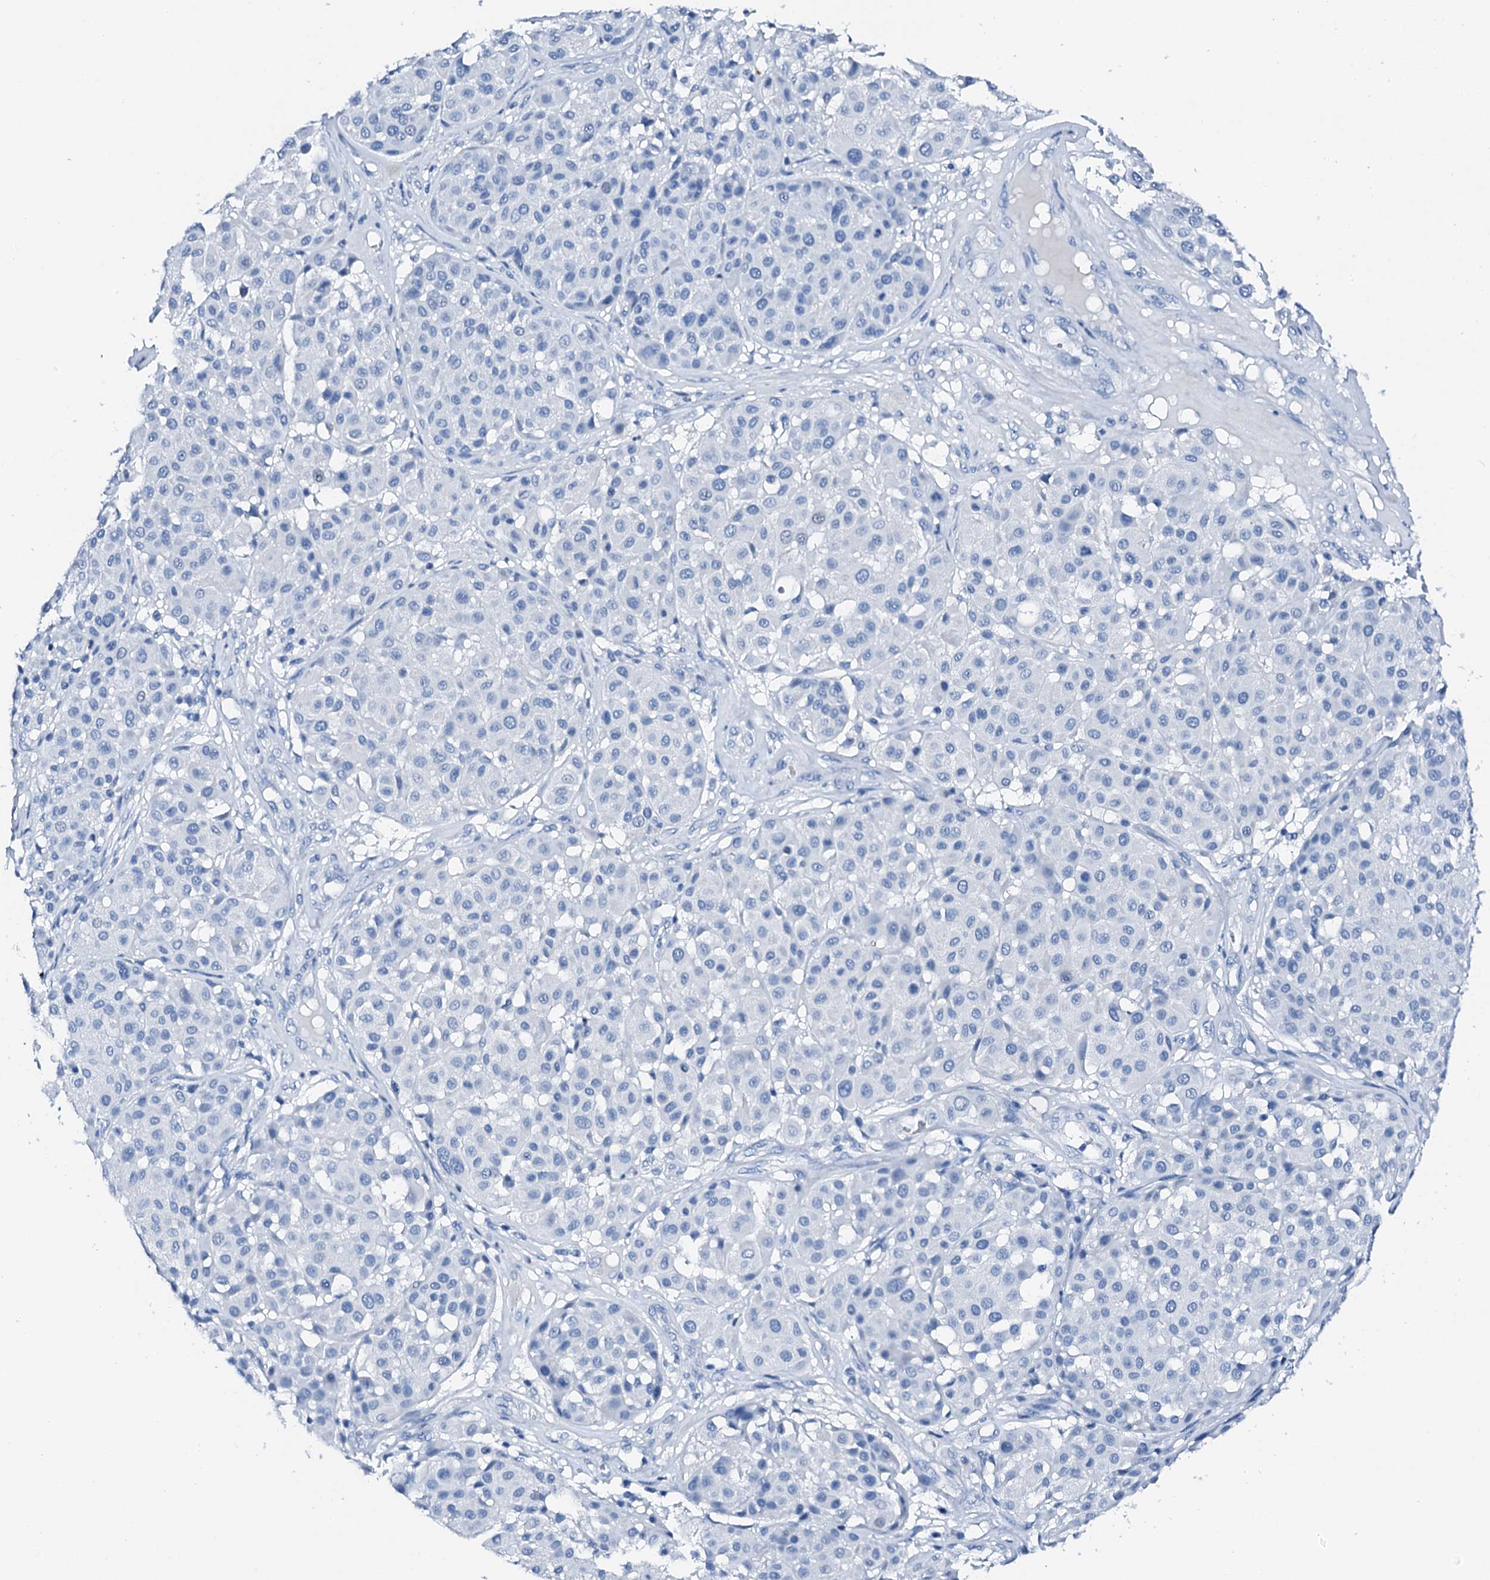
{"staining": {"intensity": "negative", "quantity": "none", "location": "none"}, "tissue": "melanoma", "cell_type": "Tumor cells", "image_type": "cancer", "snomed": [{"axis": "morphology", "description": "Malignant melanoma, Metastatic site"}, {"axis": "topography", "description": "Soft tissue"}], "caption": "Immunohistochemical staining of malignant melanoma (metastatic site) demonstrates no significant staining in tumor cells.", "gene": "PTH", "patient": {"sex": "male", "age": 41}}